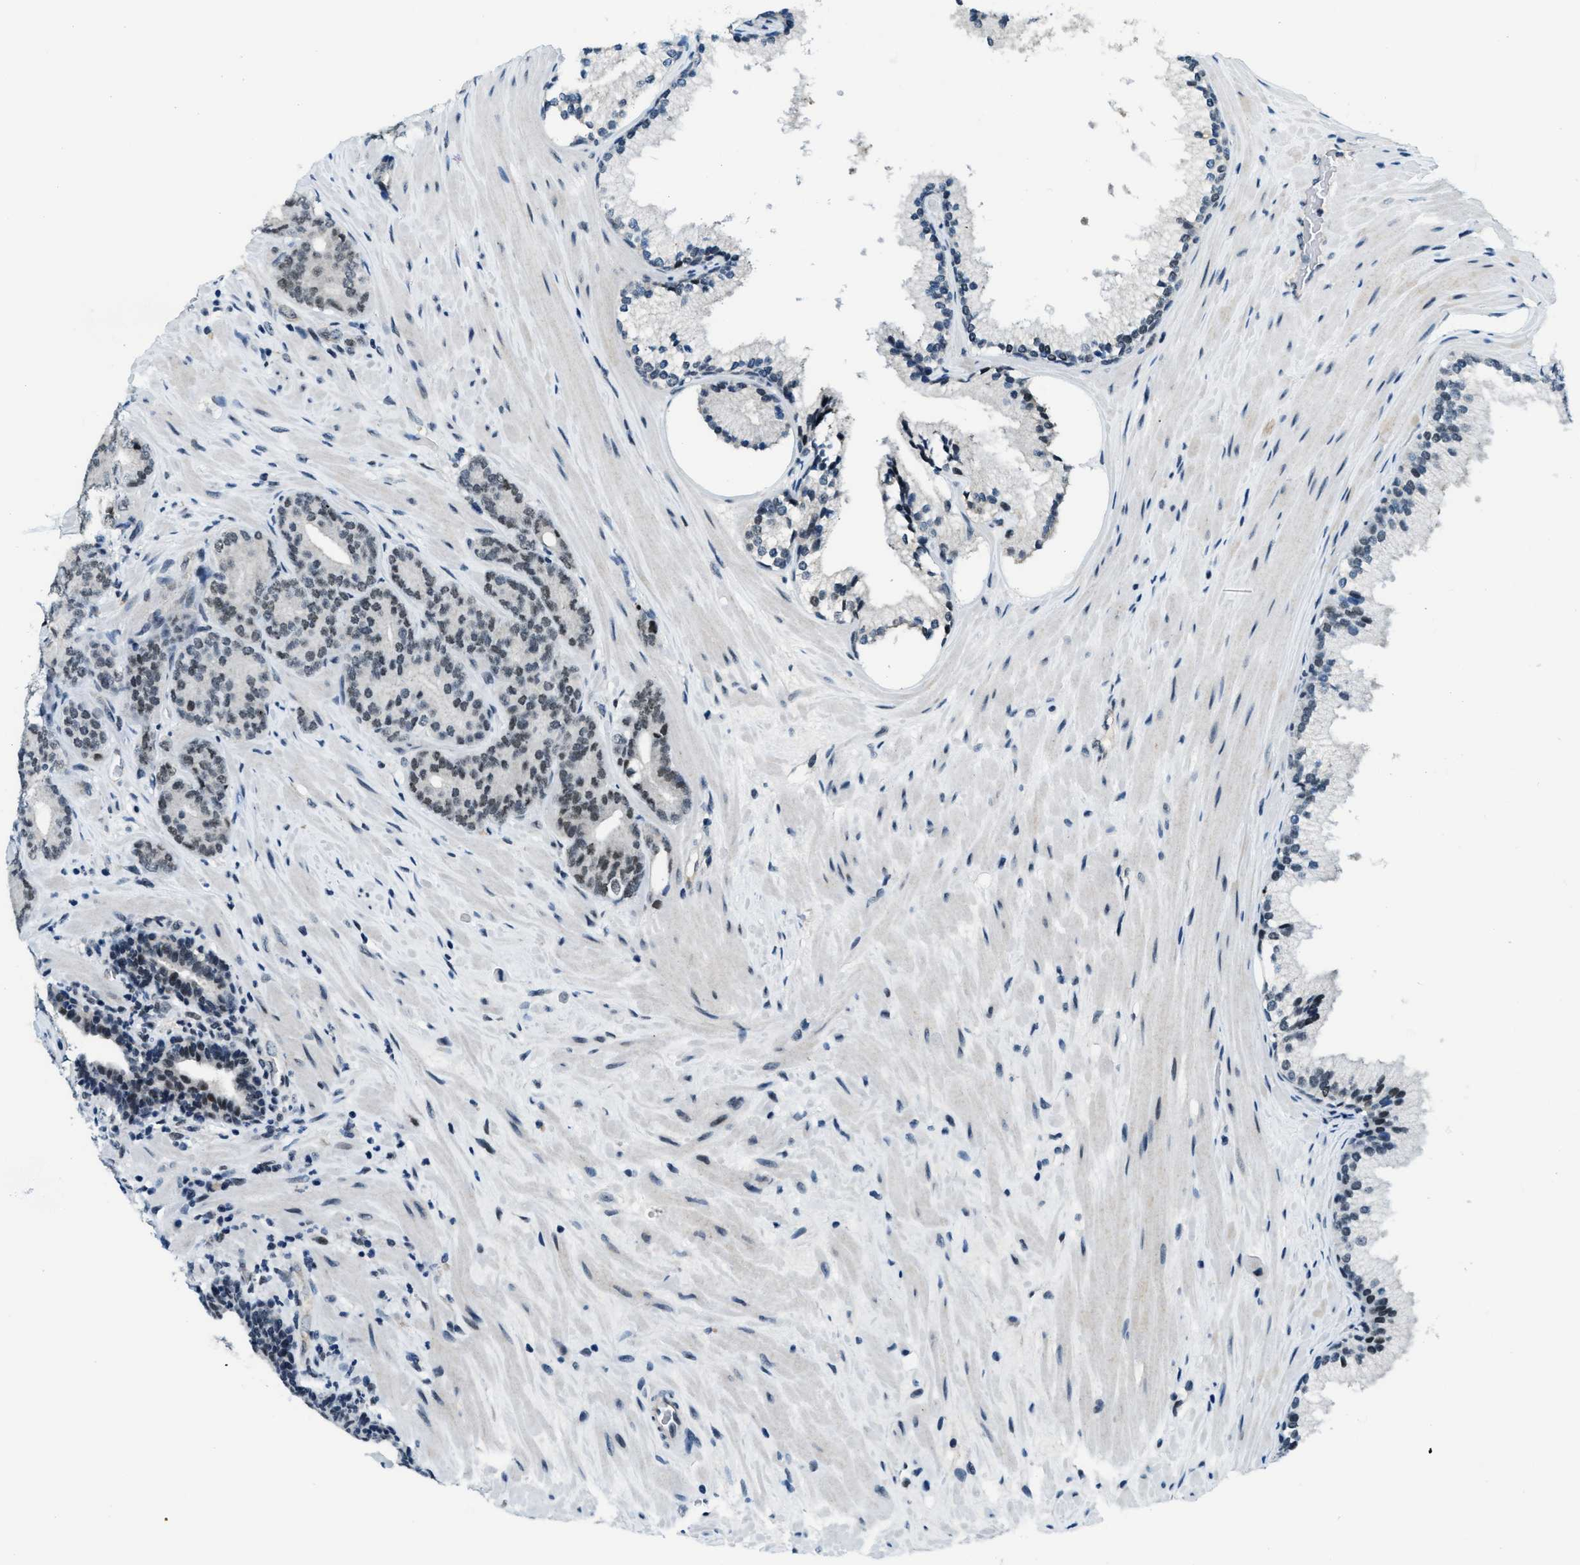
{"staining": {"intensity": "negative", "quantity": "none", "location": "none"}, "tissue": "prostate cancer", "cell_type": "Tumor cells", "image_type": "cancer", "snomed": [{"axis": "morphology", "description": "Adenocarcinoma, Low grade"}, {"axis": "topography", "description": "Prostate"}], "caption": "Protein analysis of prostate cancer reveals no significant positivity in tumor cells.", "gene": "KLF6", "patient": {"sex": "male", "age": 63}}